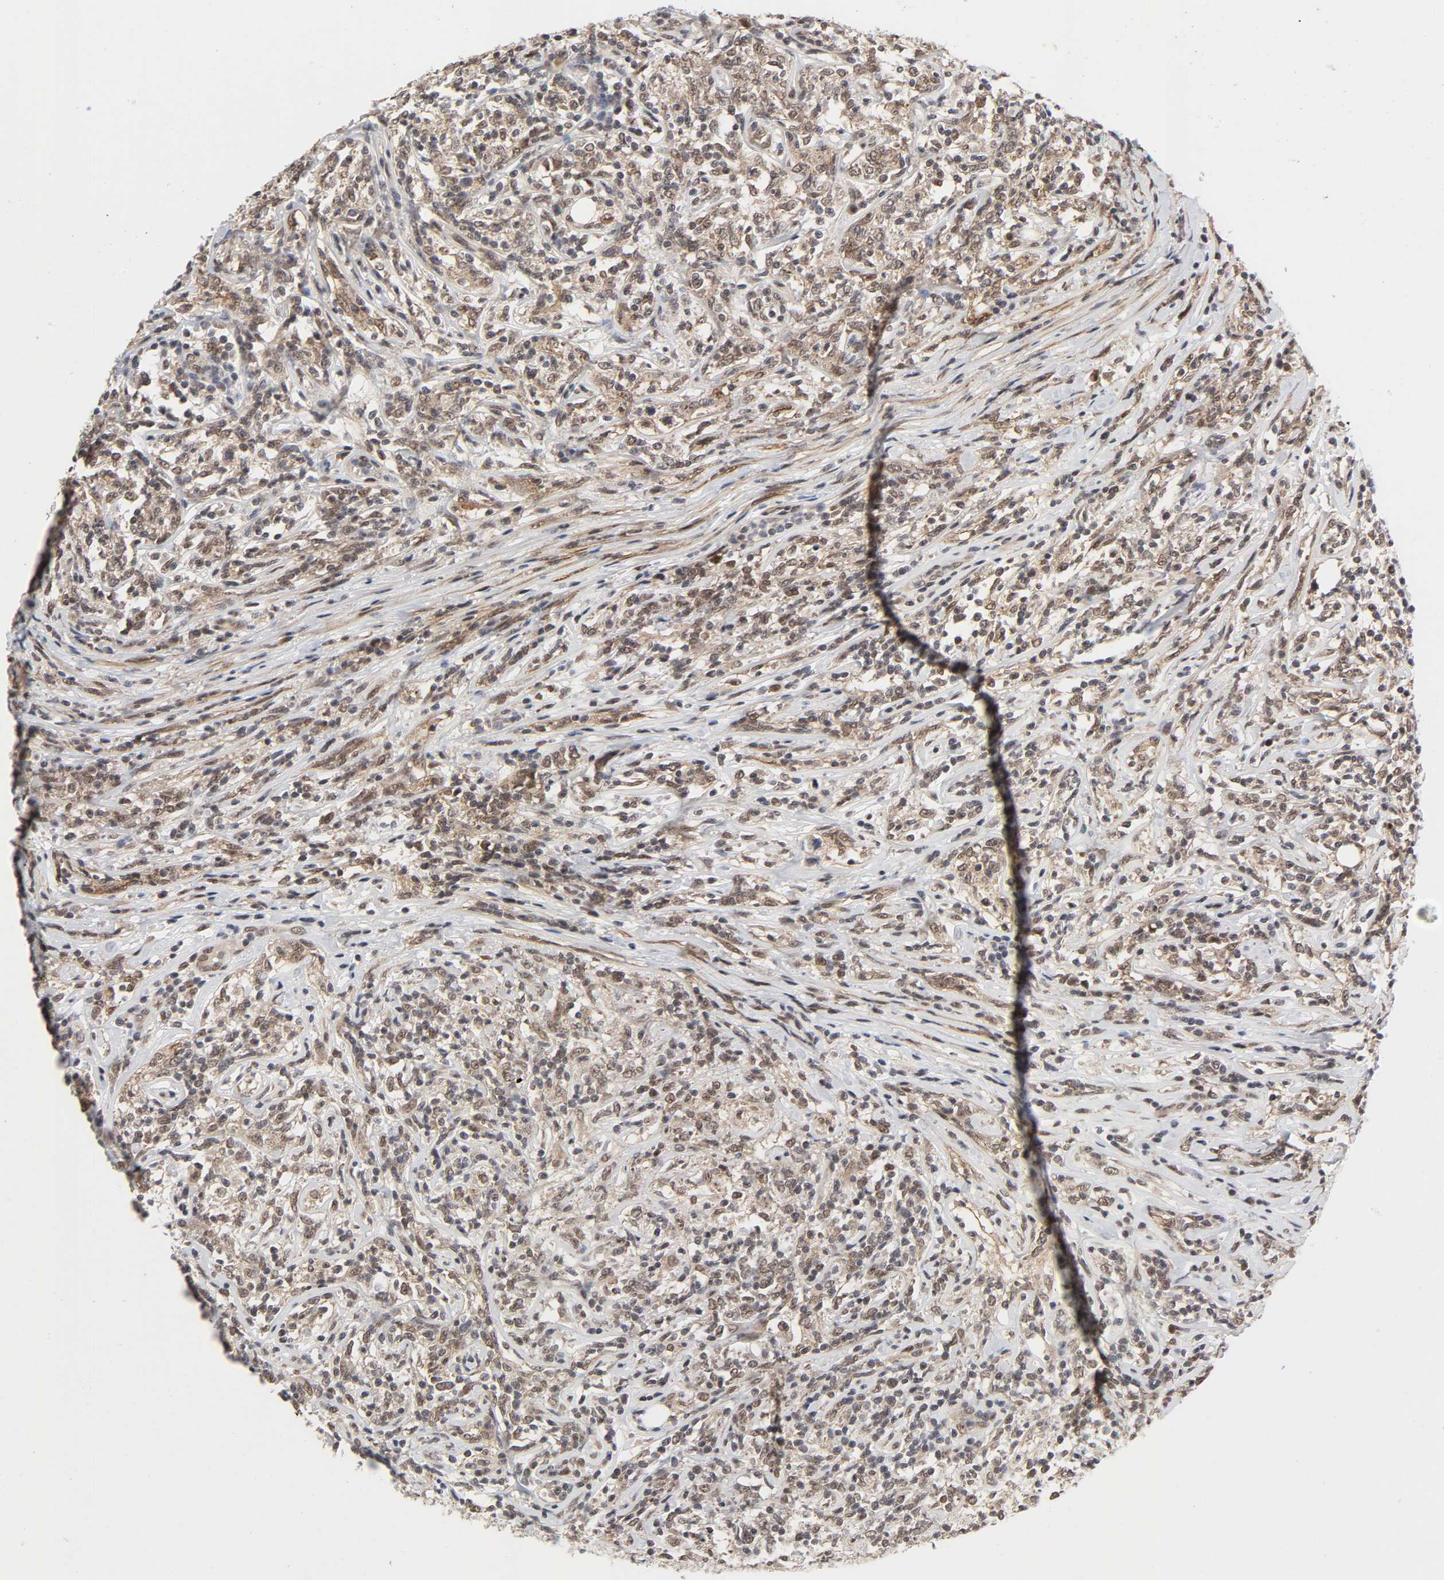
{"staining": {"intensity": "weak", "quantity": ">75%", "location": "nuclear"}, "tissue": "lymphoma", "cell_type": "Tumor cells", "image_type": "cancer", "snomed": [{"axis": "morphology", "description": "Malignant lymphoma, non-Hodgkin's type, High grade"}, {"axis": "topography", "description": "Lymph node"}], "caption": "There is low levels of weak nuclear positivity in tumor cells of lymphoma, as demonstrated by immunohistochemical staining (brown color).", "gene": "ZKSCAN8", "patient": {"sex": "female", "age": 84}}